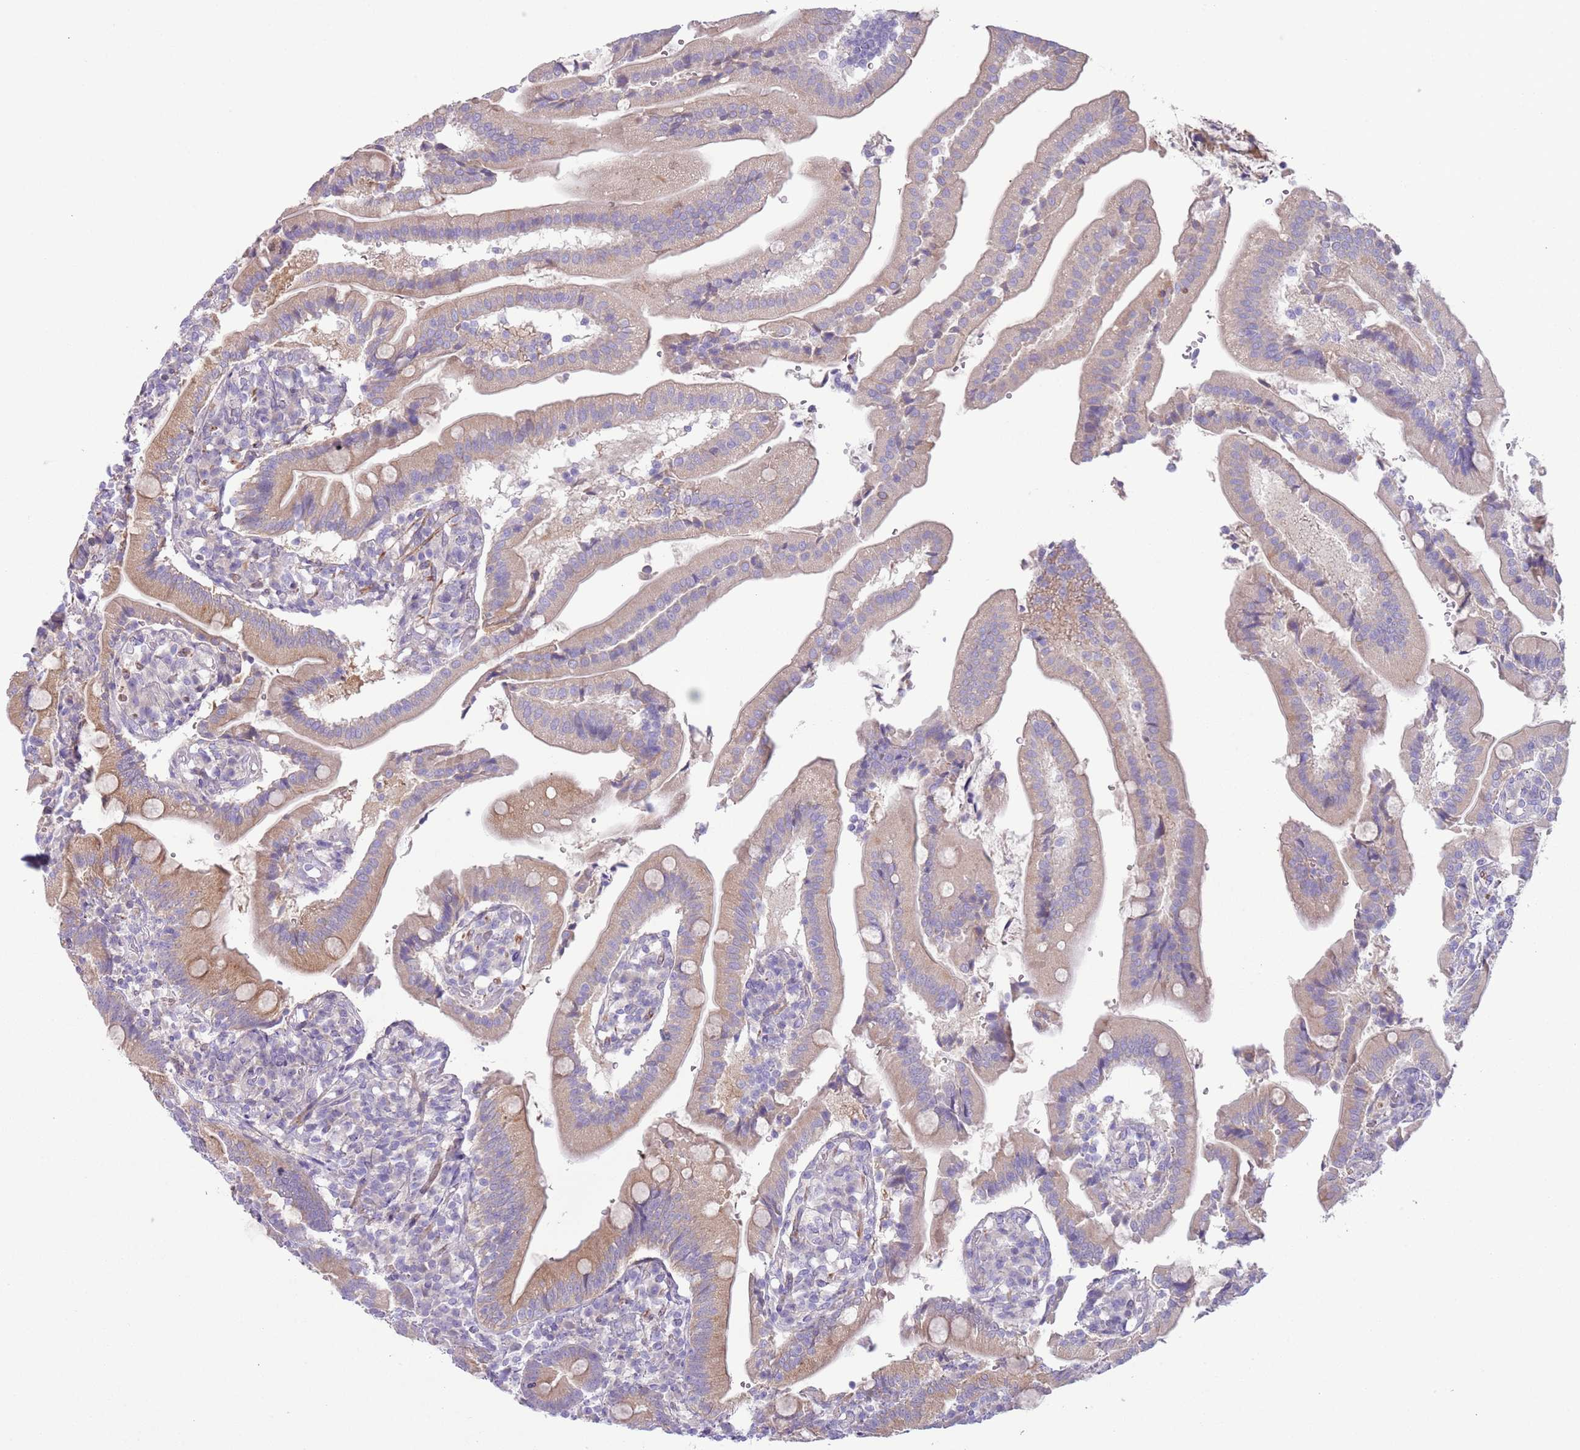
{"staining": {"intensity": "moderate", "quantity": "<25%", "location": "cytoplasmic/membranous"}, "tissue": "duodenum", "cell_type": "Glandular cells", "image_type": "normal", "snomed": [{"axis": "morphology", "description": "Normal tissue, NOS"}, {"axis": "topography", "description": "Duodenum"}], "caption": "The photomicrograph shows immunohistochemical staining of unremarkable duodenum. There is moderate cytoplasmic/membranous expression is appreciated in approximately <25% of glandular cells.", "gene": "CFH", "patient": {"sex": "female", "age": 67}}